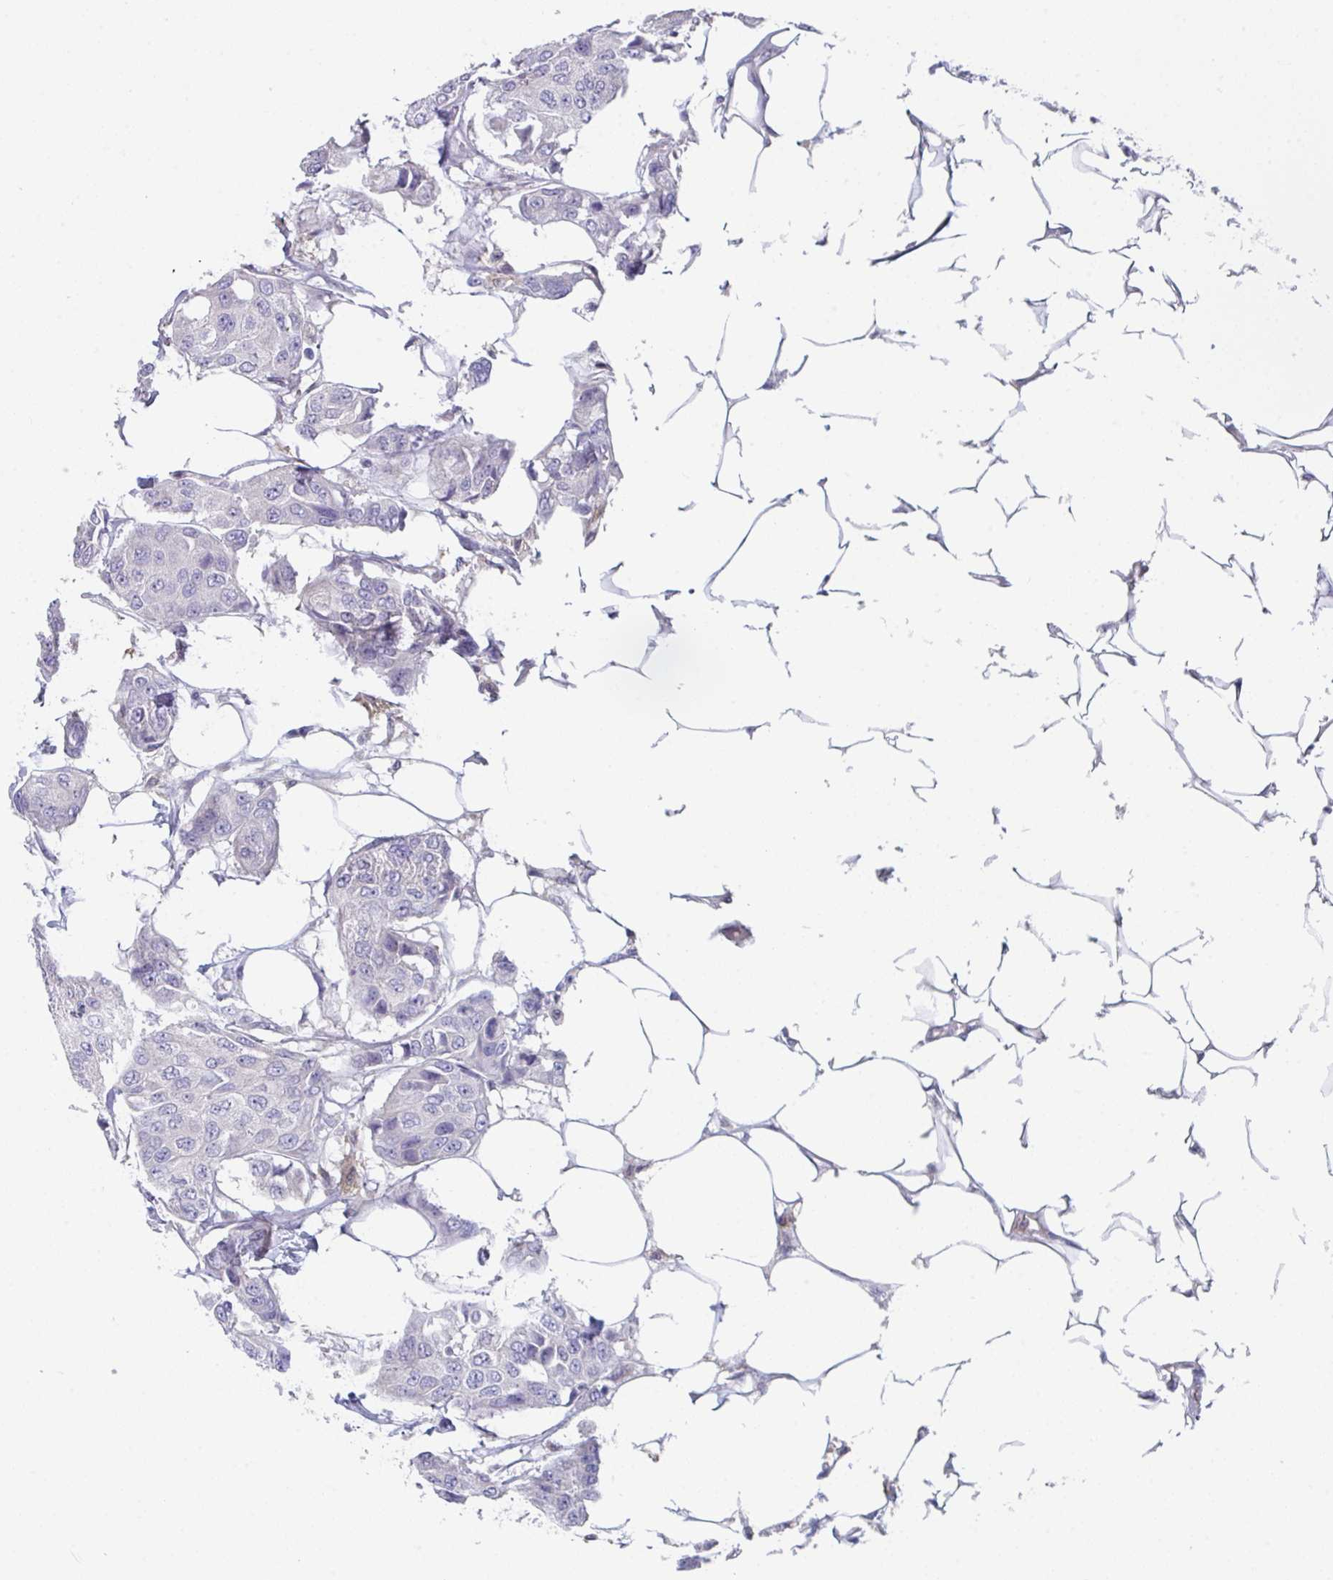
{"staining": {"intensity": "negative", "quantity": "none", "location": "none"}, "tissue": "breast cancer", "cell_type": "Tumor cells", "image_type": "cancer", "snomed": [{"axis": "morphology", "description": "Duct carcinoma"}, {"axis": "topography", "description": "Breast"}, {"axis": "topography", "description": "Lymph node"}], "caption": "Immunohistochemical staining of human breast invasive ductal carcinoma reveals no significant expression in tumor cells.", "gene": "PTPRD", "patient": {"sex": "female", "age": 80}}